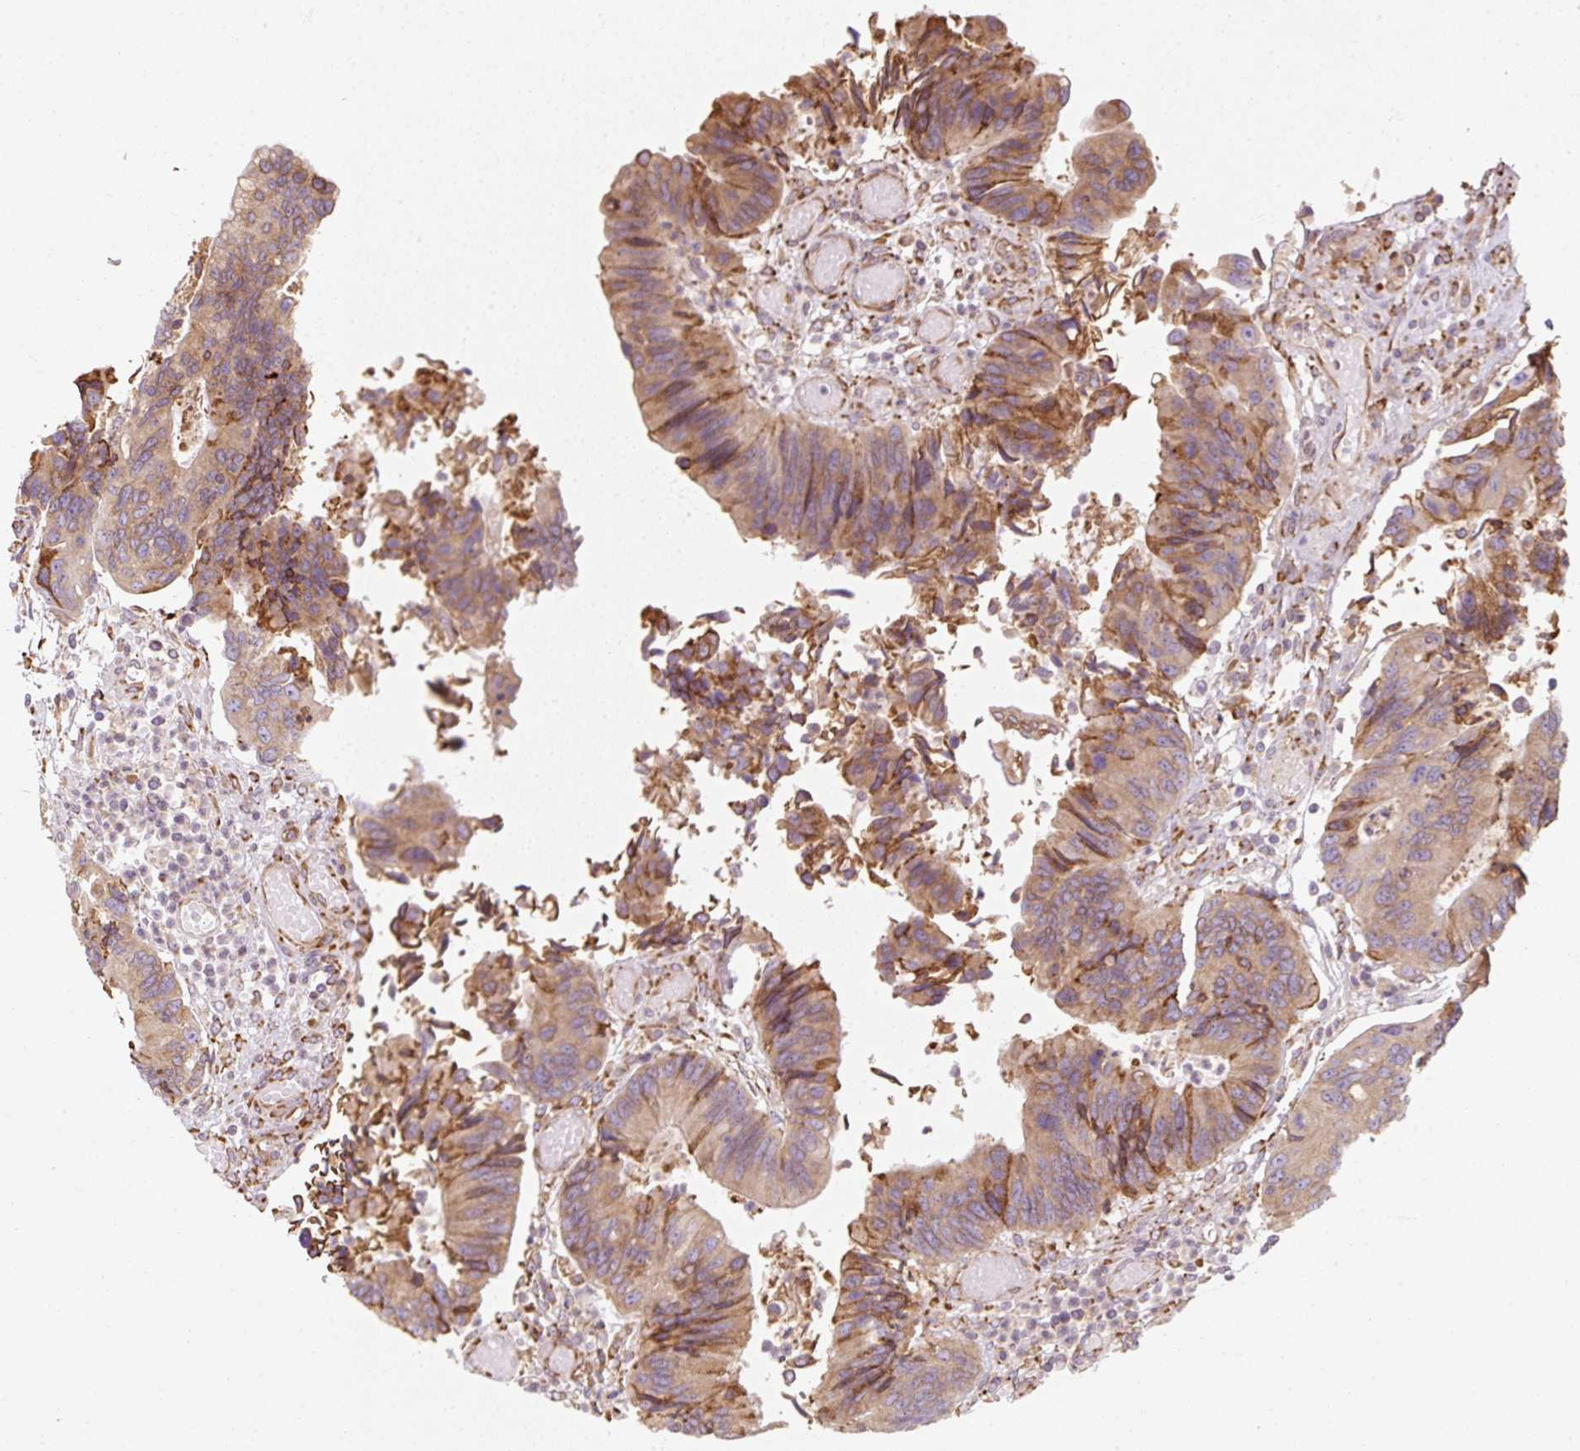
{"staining": {"intensity": "moderate", "quantity": ">75%", "location": "cytoplasmic/membranous"}, "tissue": "colorectal cancer", "cell_type": "Tumor cells", "image_type": "cancer", "snomed": [{"axis": "morphology", "description": "Adenocarcinoma, NOS"}, {"axis": "topography", "description": "Colon"}], "caption": "High-magnification brightfield microscopy of colorectal adenocarcinoma stained with DAB (3,3'-diaminobenzidine) (brown) and counterstained with hematoxylin (blue). tumor cells exhibit moderate cytoplasmic/membranous staining is present in about>75% of cells. (brown staining indicates protein expression, while blue staining denotes nuclei).", "gene": "PRKCSH", "patient": {"sex": "female", "age": 67}}